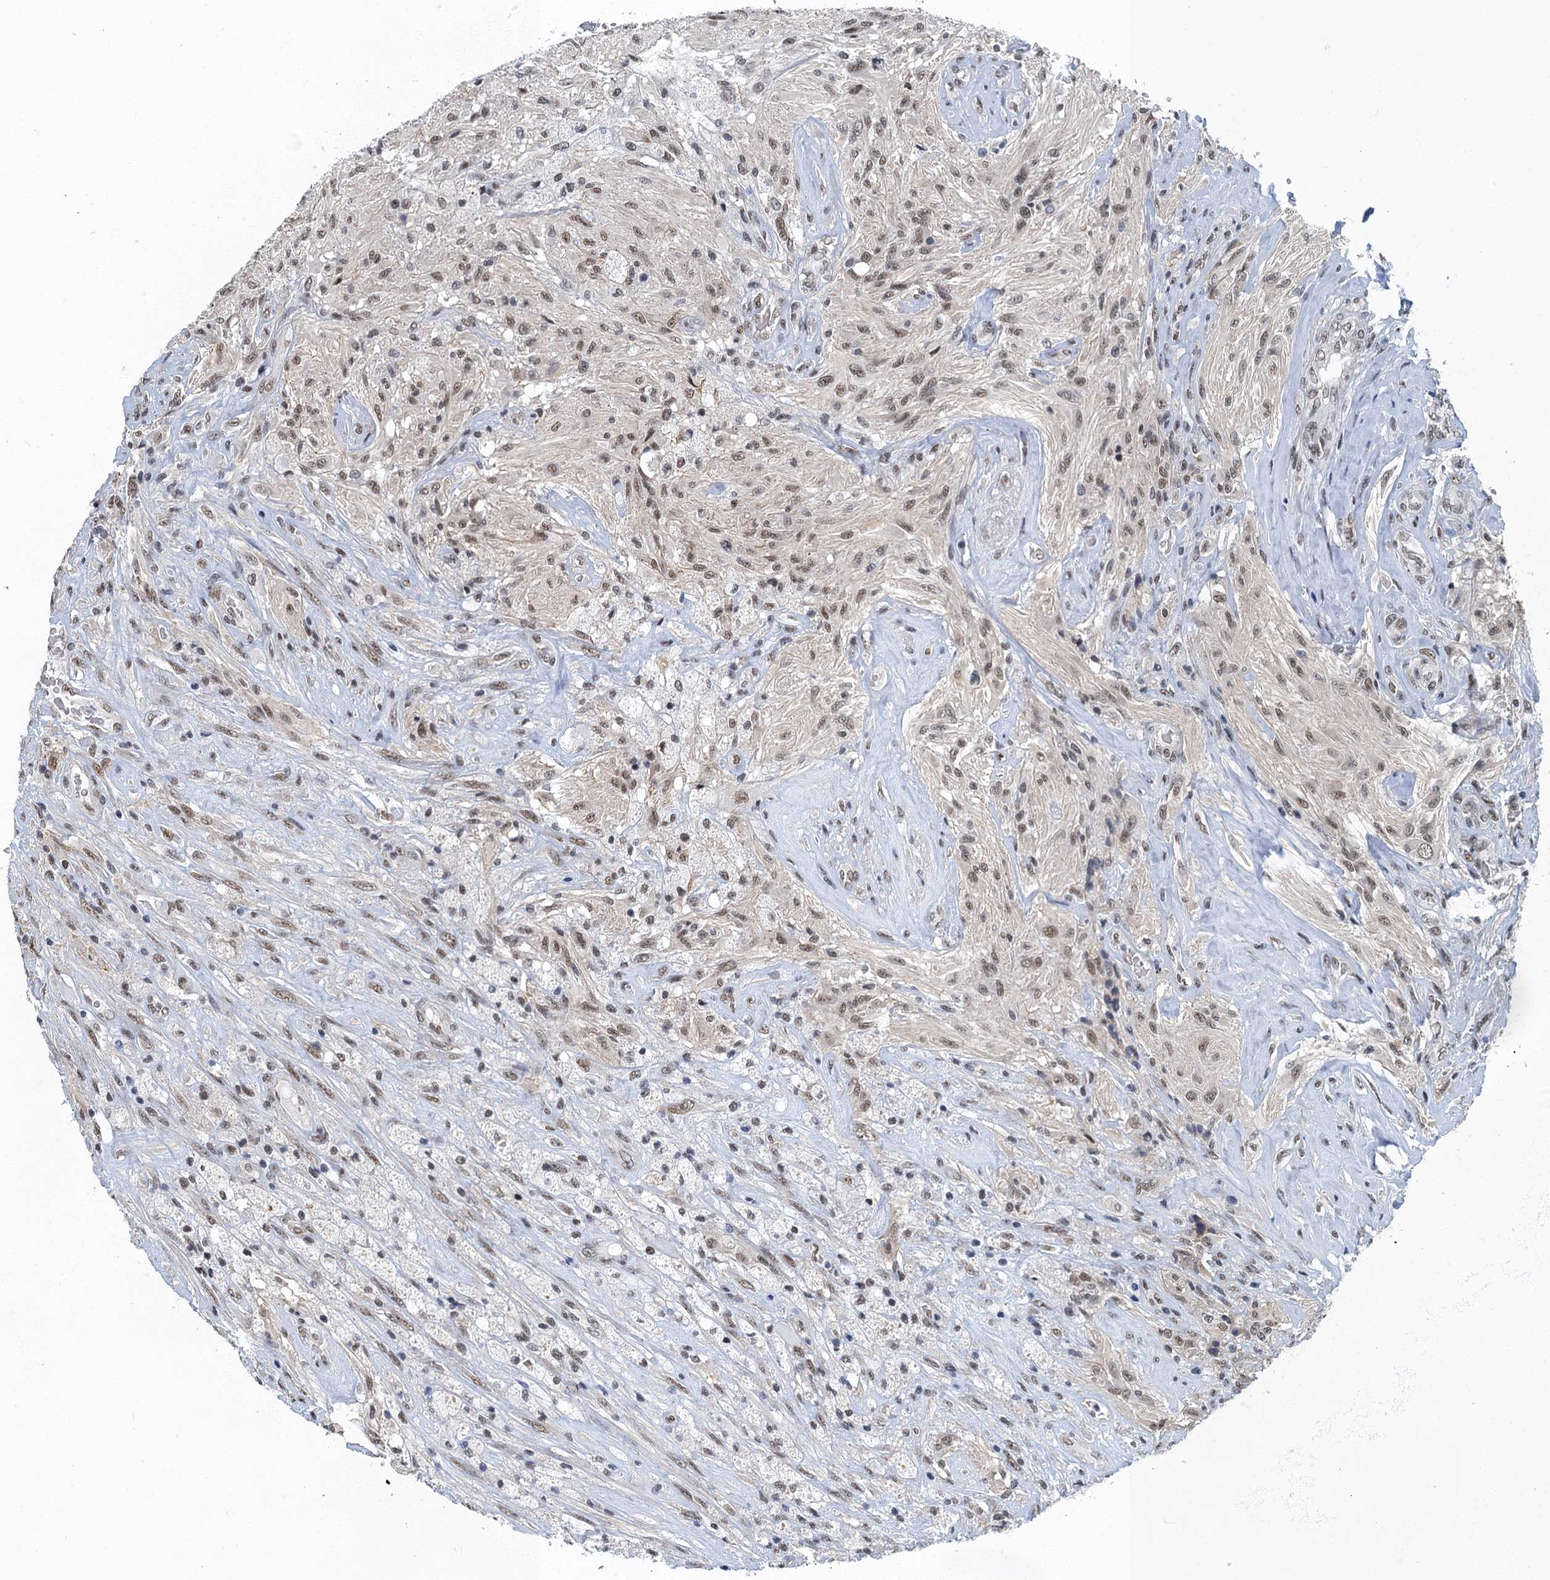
{"staining": {"intensity": "weak", "quantity": ">75%", "location": "nuclear"}, "tissue": "glioma", "cell_type": "Tumor cells", "image_type": "cancer", "snomed": [{"axis": "morphology", "description": "Glioma, malignant, High grade"}, {"axis": "topography", "description": "Brain"}], "caption": "Weak nuclear positivity for a protein is appreciated in about >75% of tumor cells of high-grade glioma (malignant) using immunohistochemistry (IHC).", "gene": "GADL1", "patient": {"sex": "male", "age": 56}}